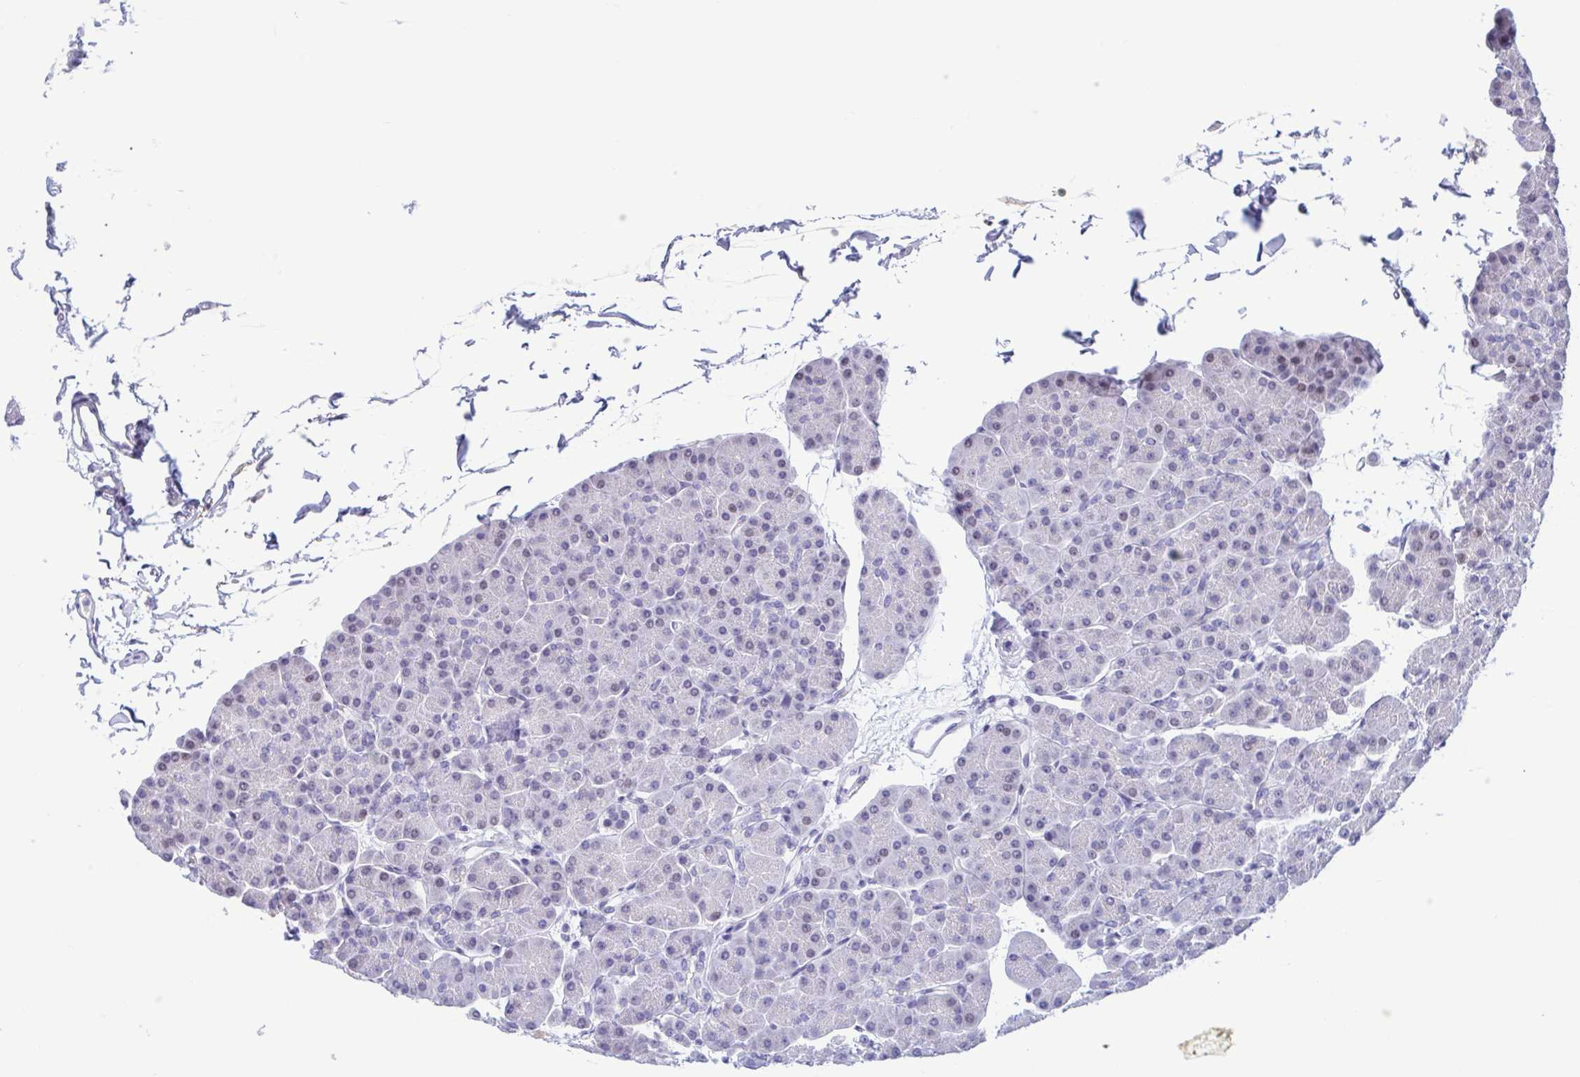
{"staining": {"intensity": "negative", "quantity": "none", "location": "none"}, "tissue": "pancreas", "cell_type": "Exocrine glandular cells", "image_type": "normal", "snomed": [{"axis": "morphology", "description": "Normal tissue, NOS"}, {"axis": "topography", "description": "Pancreas"}, {"axis": "topography", "description": "Peripheral nerve tissue"}], "caption": "The immunohistochemistry (IHC) micrograph has no significant staining in exocrine glandular cells of pancreas. (DAB (3,3'-diaminobenzidine) immunohistochemistry (IHC) visualized using brightfield microscopy, high magnification).", "gene": "PERM1", "patient": {"sex": "male", "age": 54}}